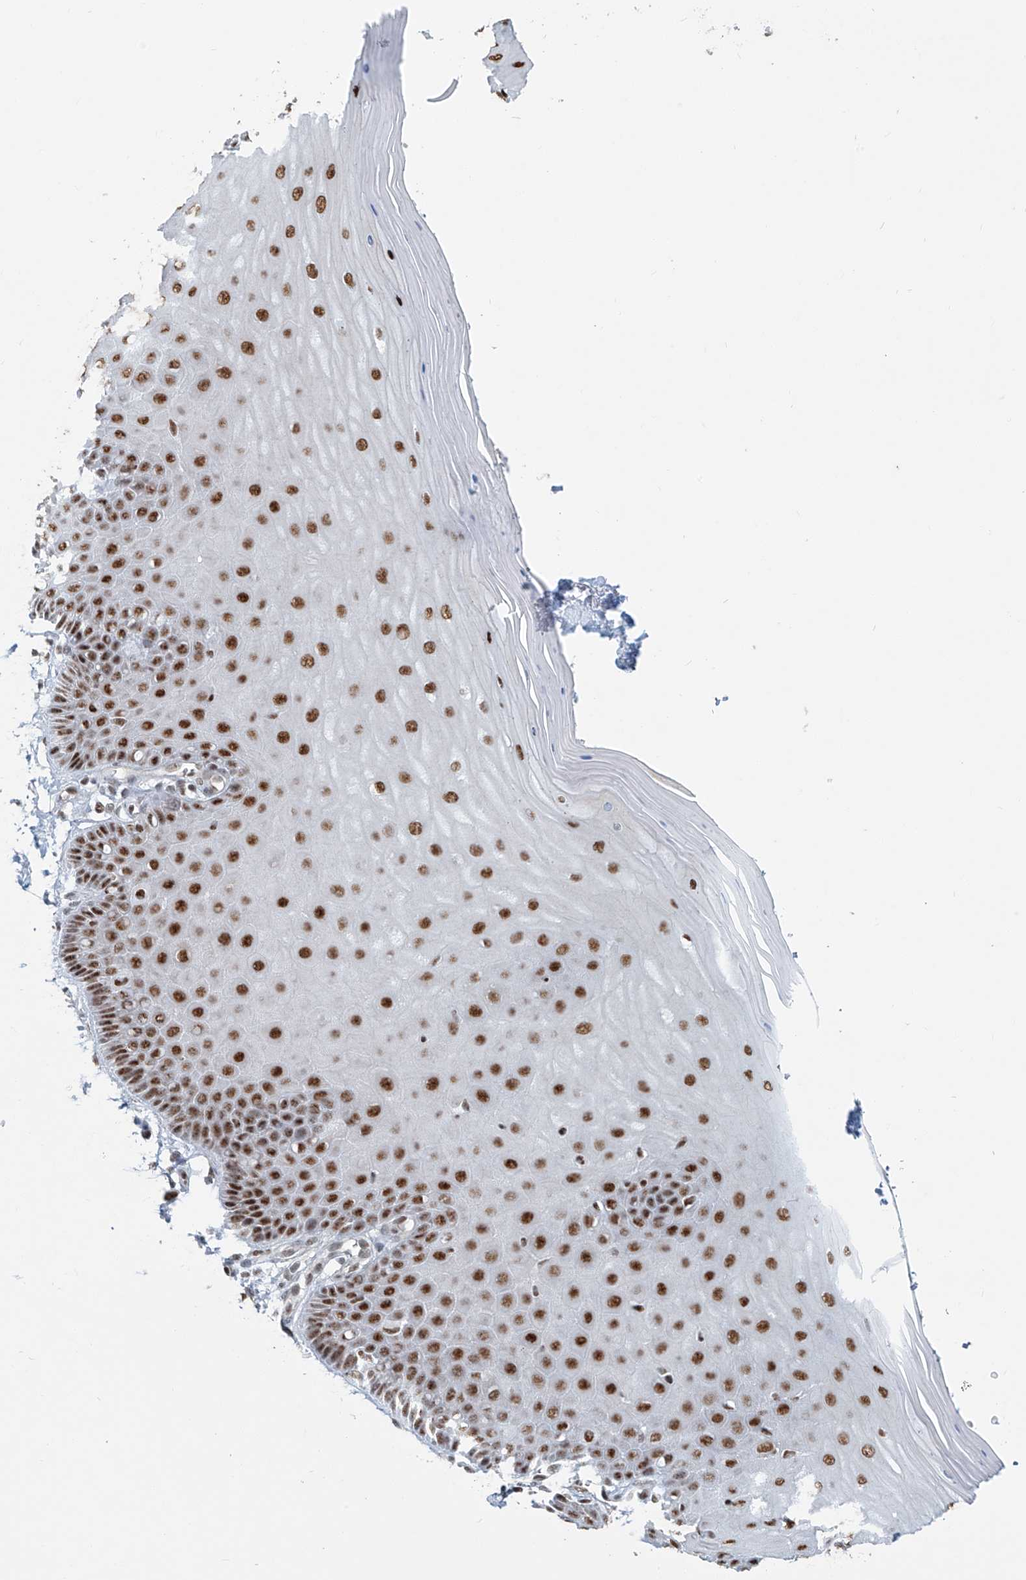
{"staining": {"intensity": "strong", "quantity": ">75%", "location": "nuclear"}, "tissue": "cervix", "cell_type": "Glandular cells", "image_type": "normal", "snomed": [{"axis": "morphology", "description": "Normal tissue, NOS"}, {"axis": "topography", "description": "Cervix"}], "caption": "Immunohistochemistry (IHC) photomicrograph of benign cervix: cervix stained using immunohistochemistry (IHC) shows high levels of strong protein expression localized specifically in the nuclear of glandular cells, appearing as a nuclear brown color.", "gene": "ENSG00000257390", "patient": {"sex": "female", "age": 55}}